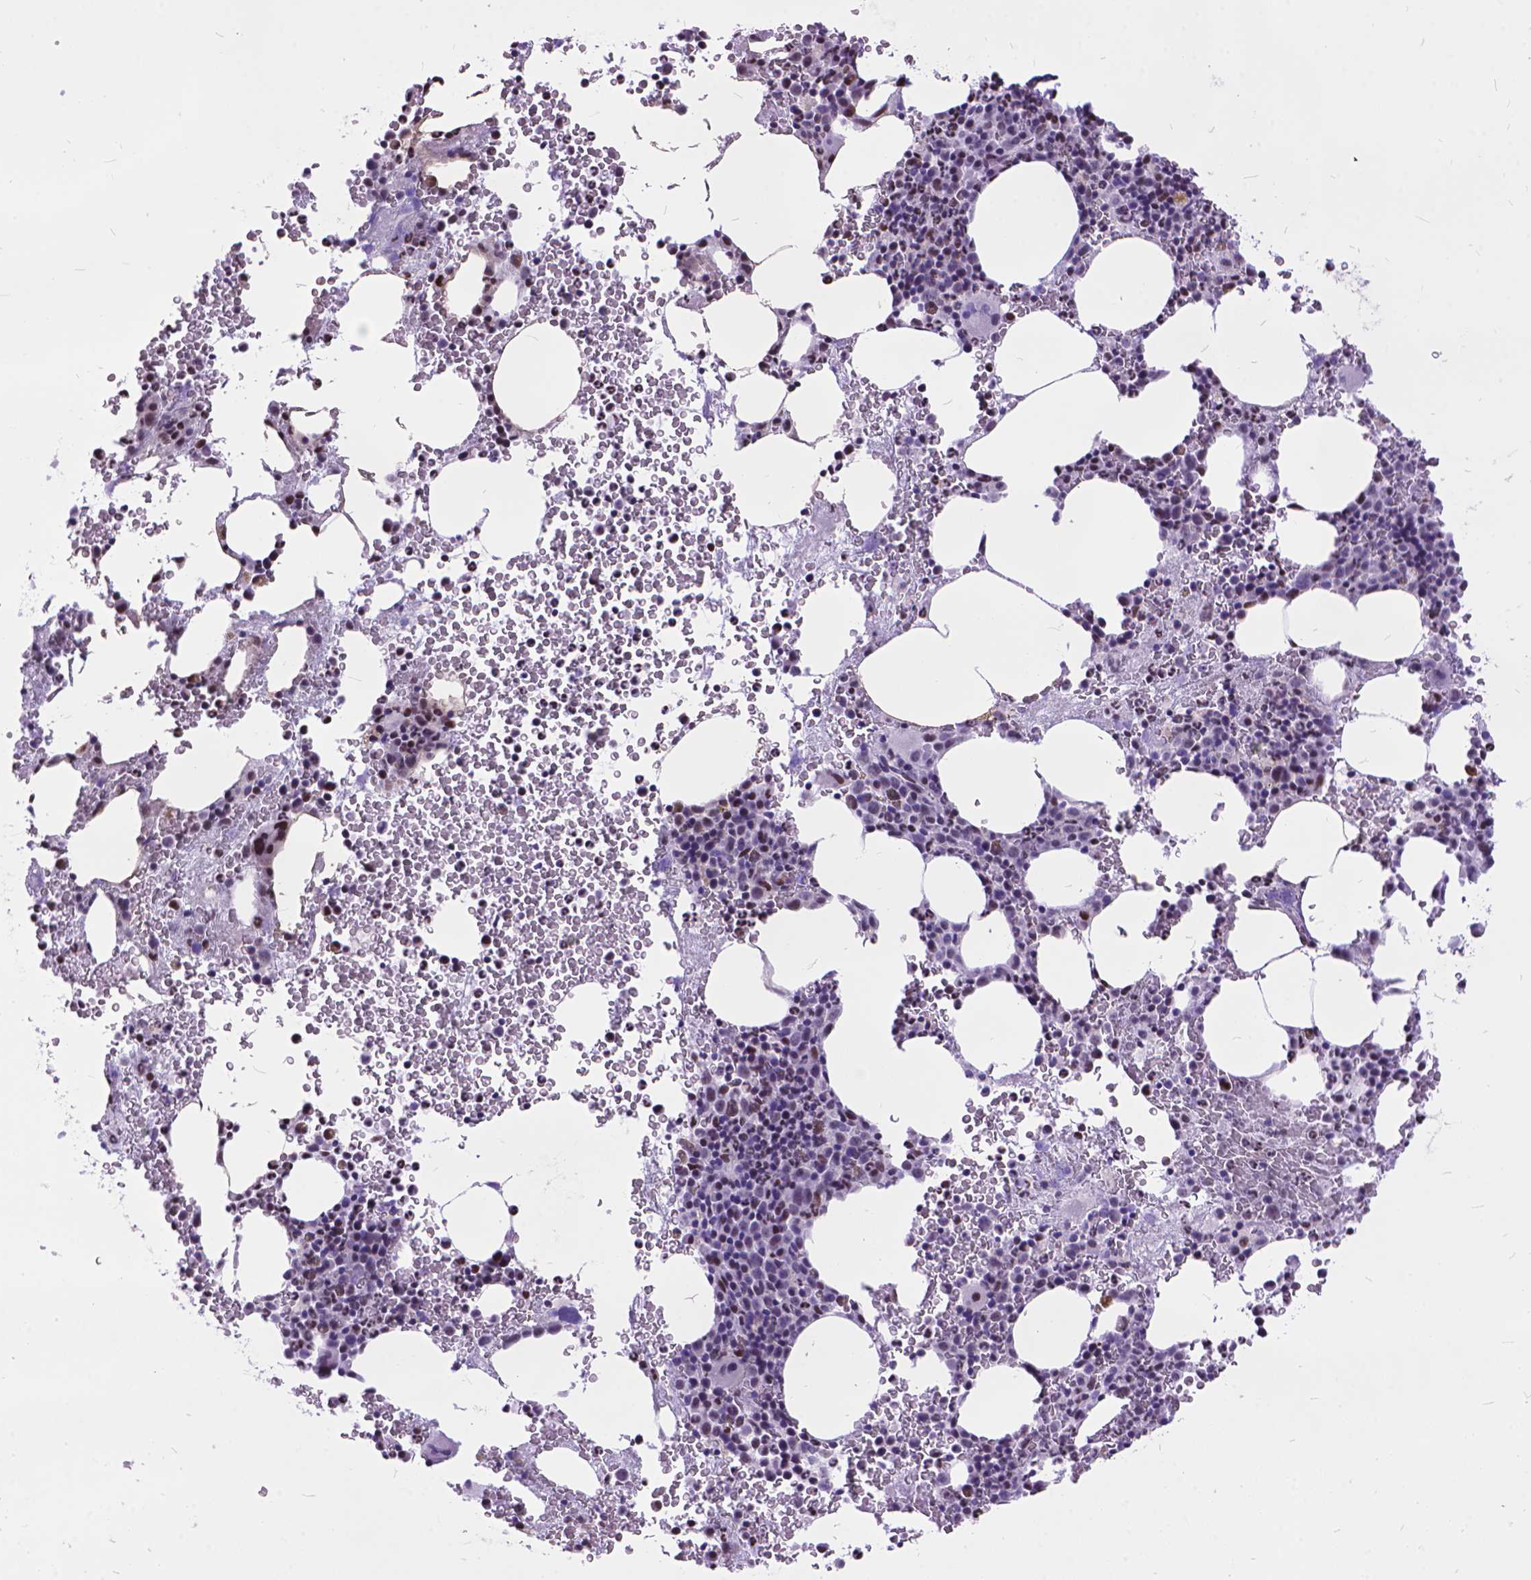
{"staining": {"intensity": "moderate", "quantity": "<25%", "location": "nuclear"}, "tissue": "bone marrow", "cell_type": "Hematopoietic cells", "image_type": "normal", "snomed": [{"axis": "morphology", "description": "Normal tissue, NOS"}, {"axis": "topography", "description": "Bone marrow"}], "caption": "Hematopoietic cells exhibit low levels of moderate nuclear positivity in about <25% of cells in normal human bone marrow.", "gene": "POLE4", "patient": {"sex": "female", "age": 56}}